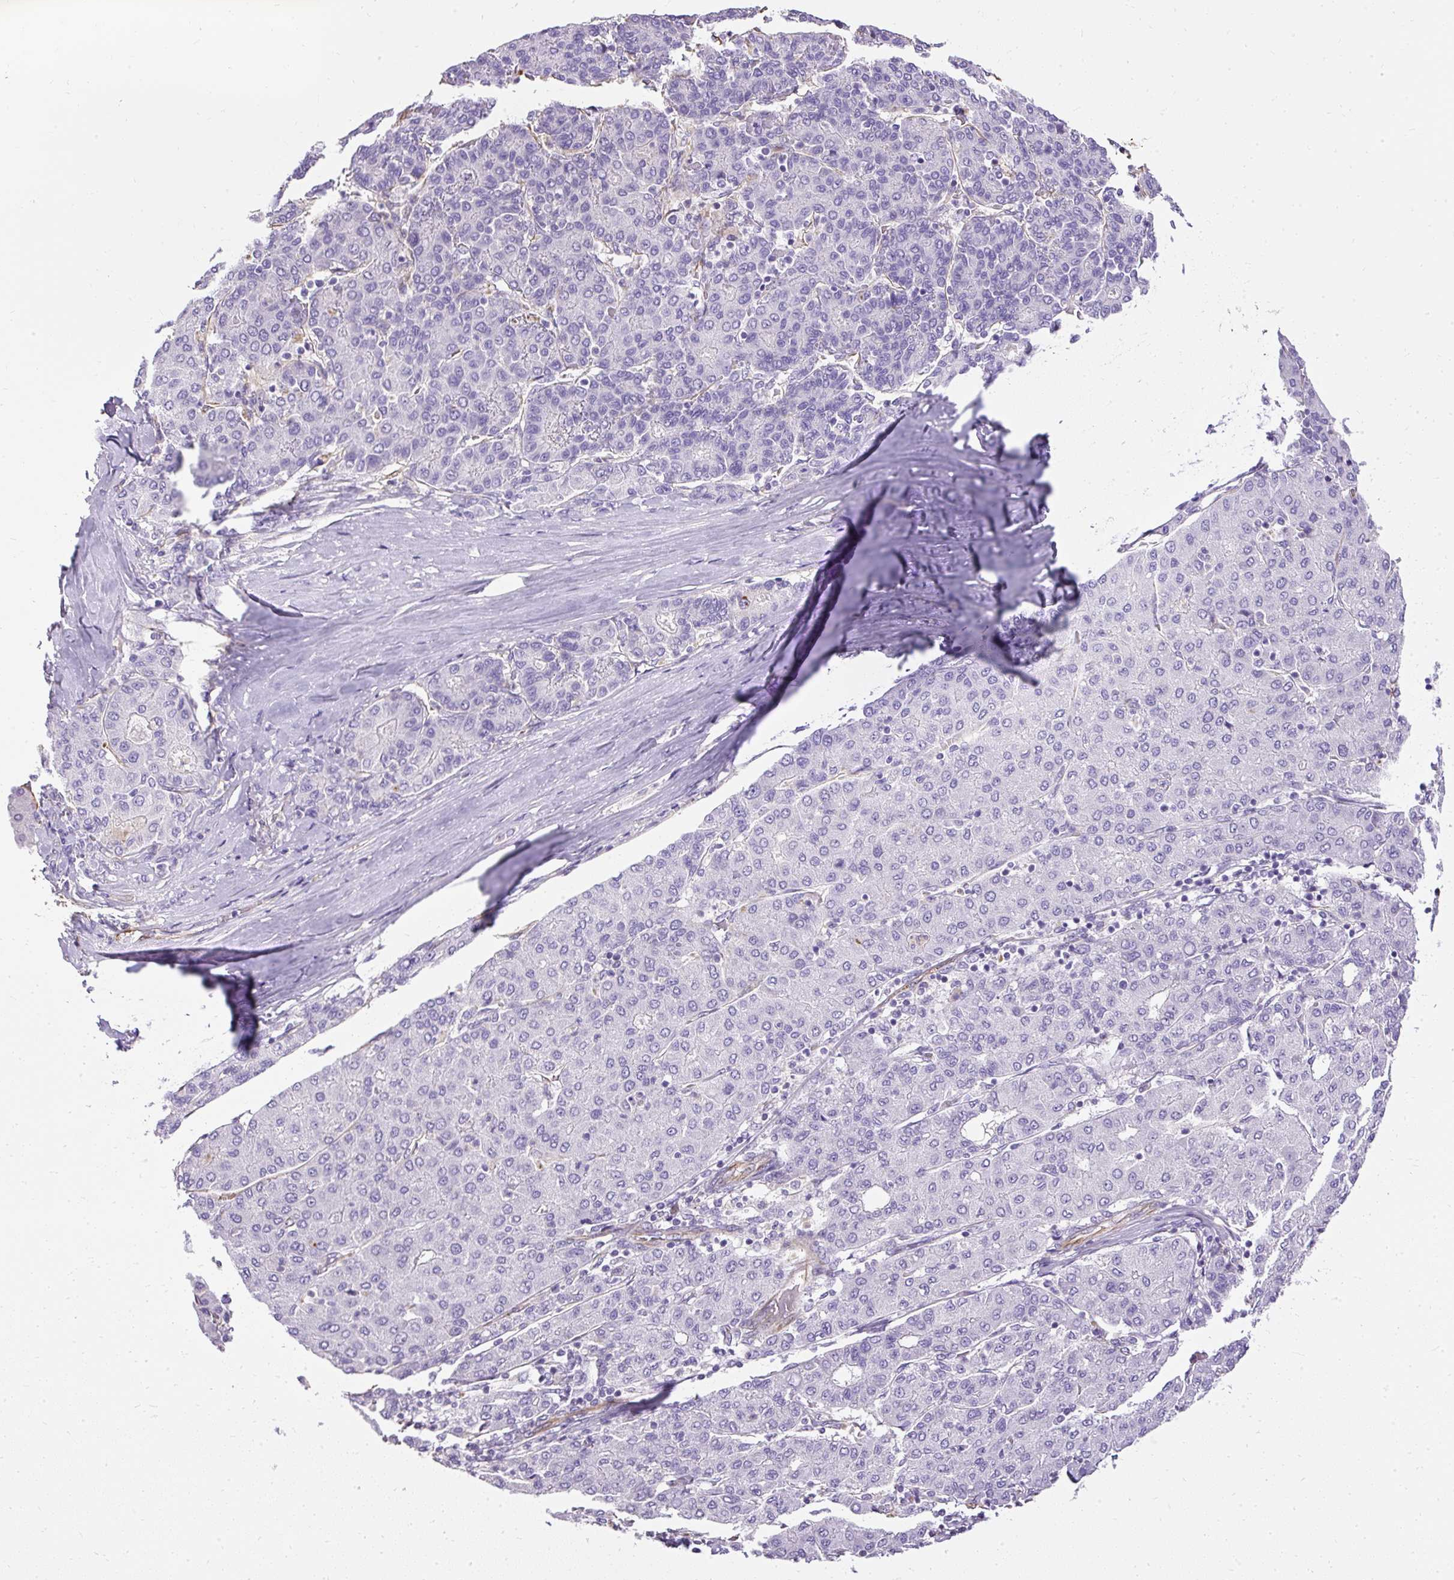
{"staining": {"intensity": "negative", "quantity": "none", "location": "none"}, "tissue": "liver cancer", "cell_type": "Tumor cells", "image_type": "cancer", "snomed": [{"axis": "morphology", "description": "Carcinoma, Hepatocellular, NOS"}, {"axis": "topography", "description": "Liver"}], "caption": "An IHC image of liver hepatocellular carcinoma is shown. There is no staining in tumor cells of liver hepatocellular carcinoma.", "gene": "PLS1", "patient": {"sex": "male", "age": 65}}